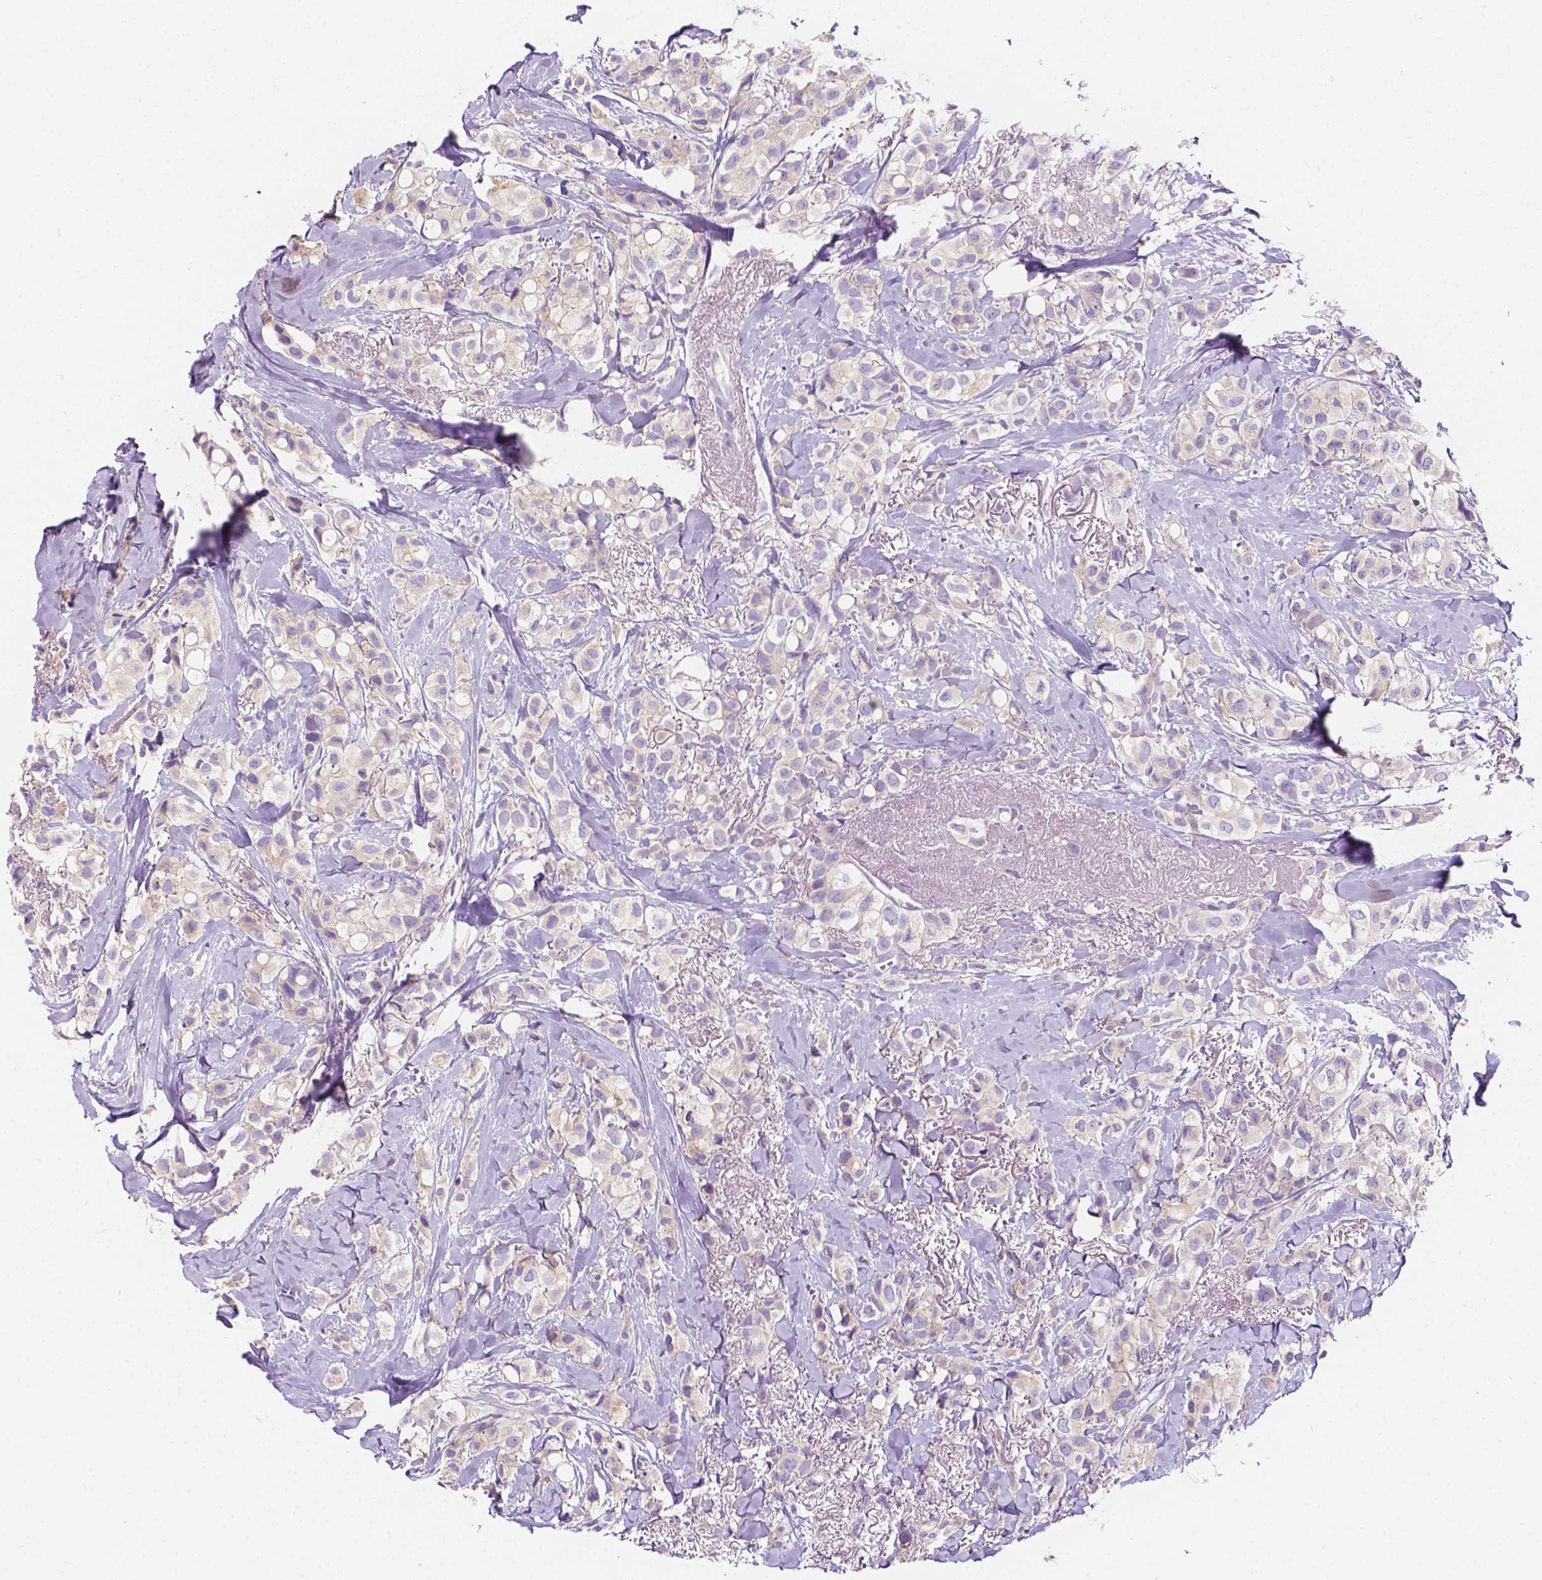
{"staining": {"intensity": "negative", "quantity": "none", "location": "none"}, "tissue": "breast cancer", "cell_type": "Tumor cells", "image_type": "cancer", "snomed": [{"axis": "morphology", "description": "Duct carcinoma"}, {"axis": "topography", "description": "Breast"}], "caption": "Micrograph shows no significant protein expression in tumor cells of breast intraductal carcinoma. Brightfield microscopy of immunohistochemistry stained with DAB (brown) and hematoxylin (blue), captured at high magnification.", "gene": "SIRT2", "patient": {"sex": "female", "age": 85}}